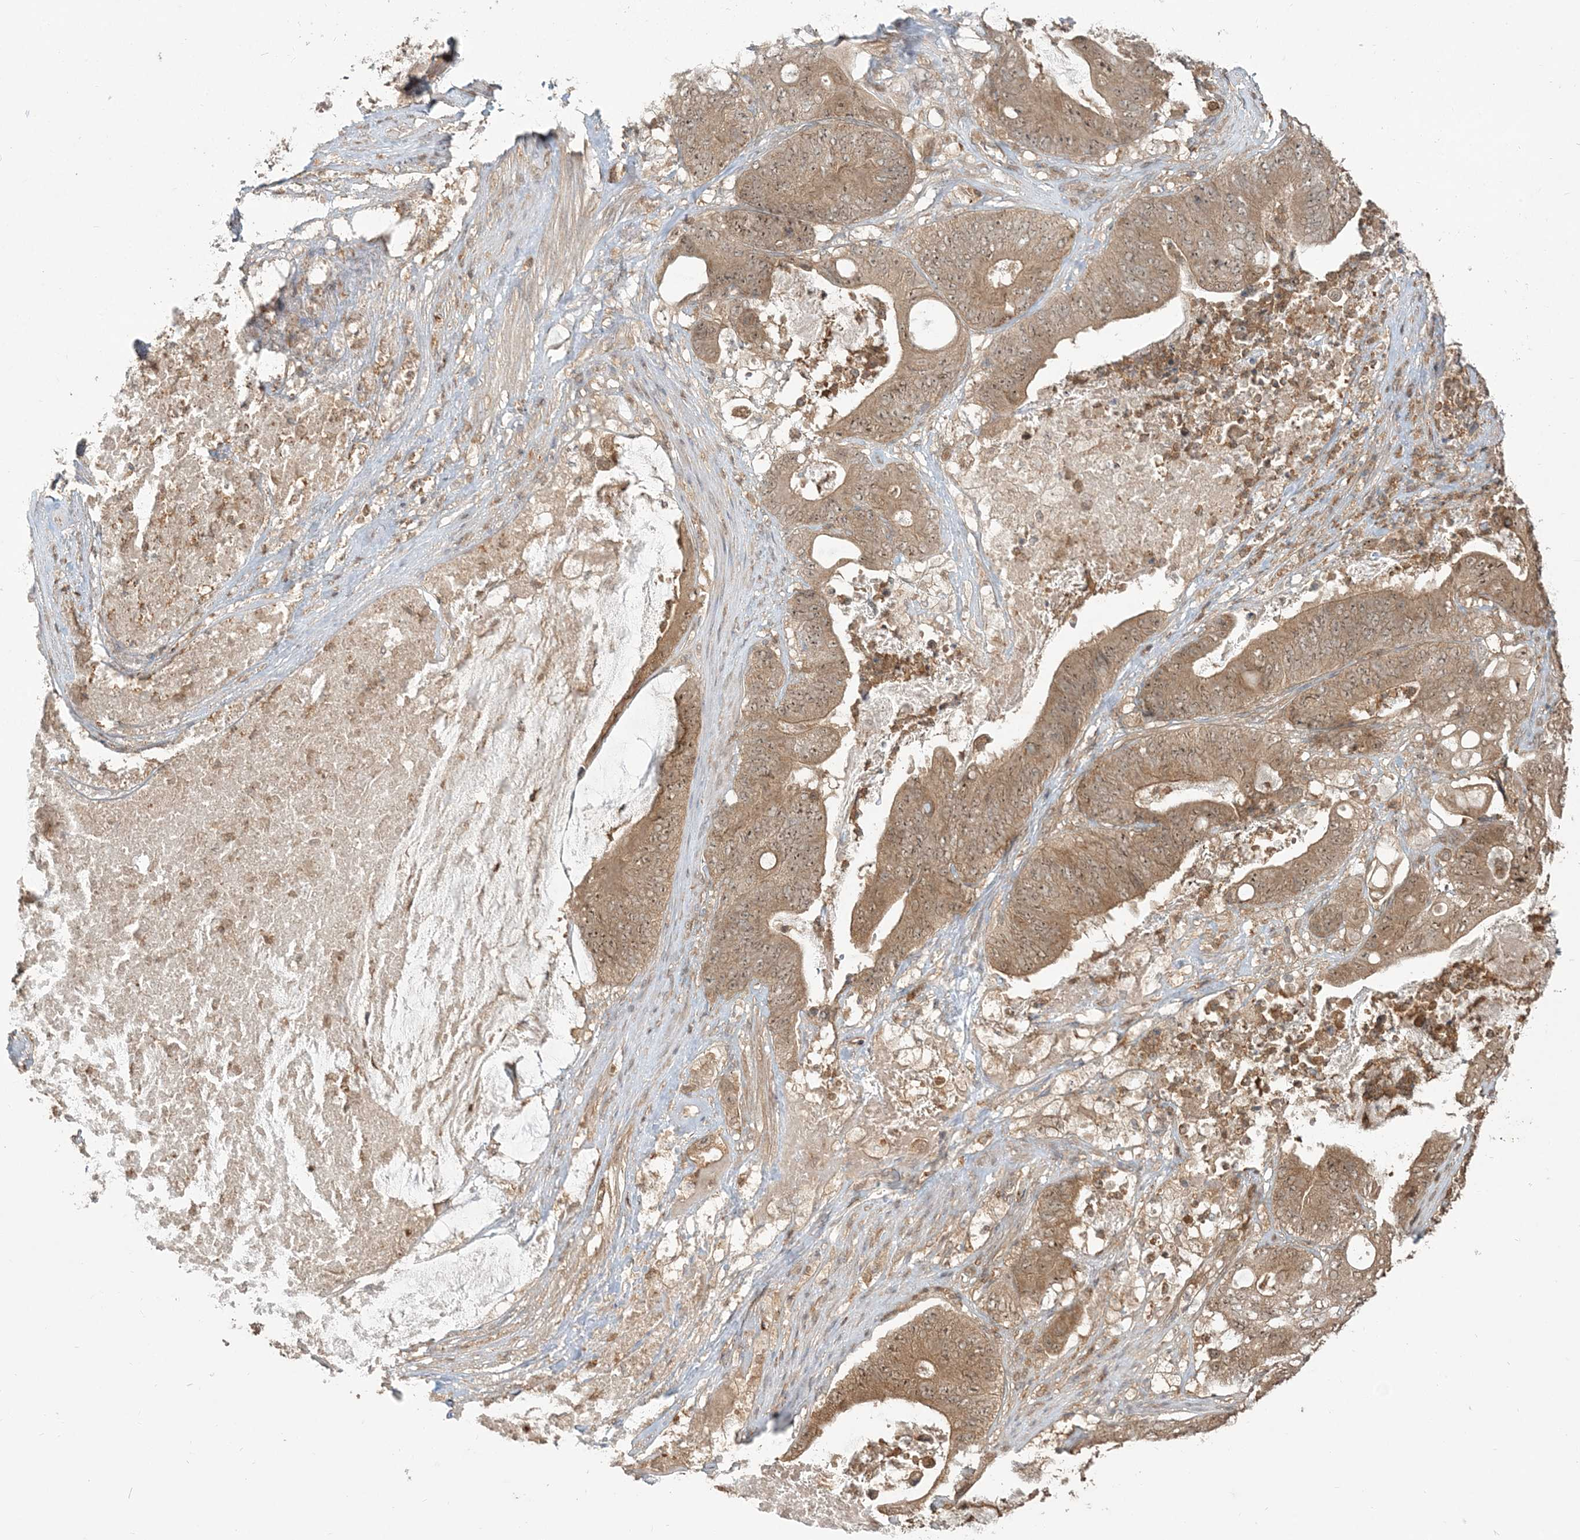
{"staining": {"intensity": "moderate", "quantity": ">75%", "location": "cytoplasmic/membranous,nuclear"}, "tissue": "stomach cancer", "cell_type": "Tumor cells", "image_type": "cancer", "snomed": [{"axis": "morphology", "description": "Adenocarcinoma, NOS"}, {"axis": "topography", "description": "Stomach"}], "caption": "Tumor cells demonstrate moderate cytoplasmic/membranous and nuclear expression in approximately >75% of cells in adenocarcinoma (stomach).", "gene": "CAB39", "patient": {"sex": "female", "age": 73}}